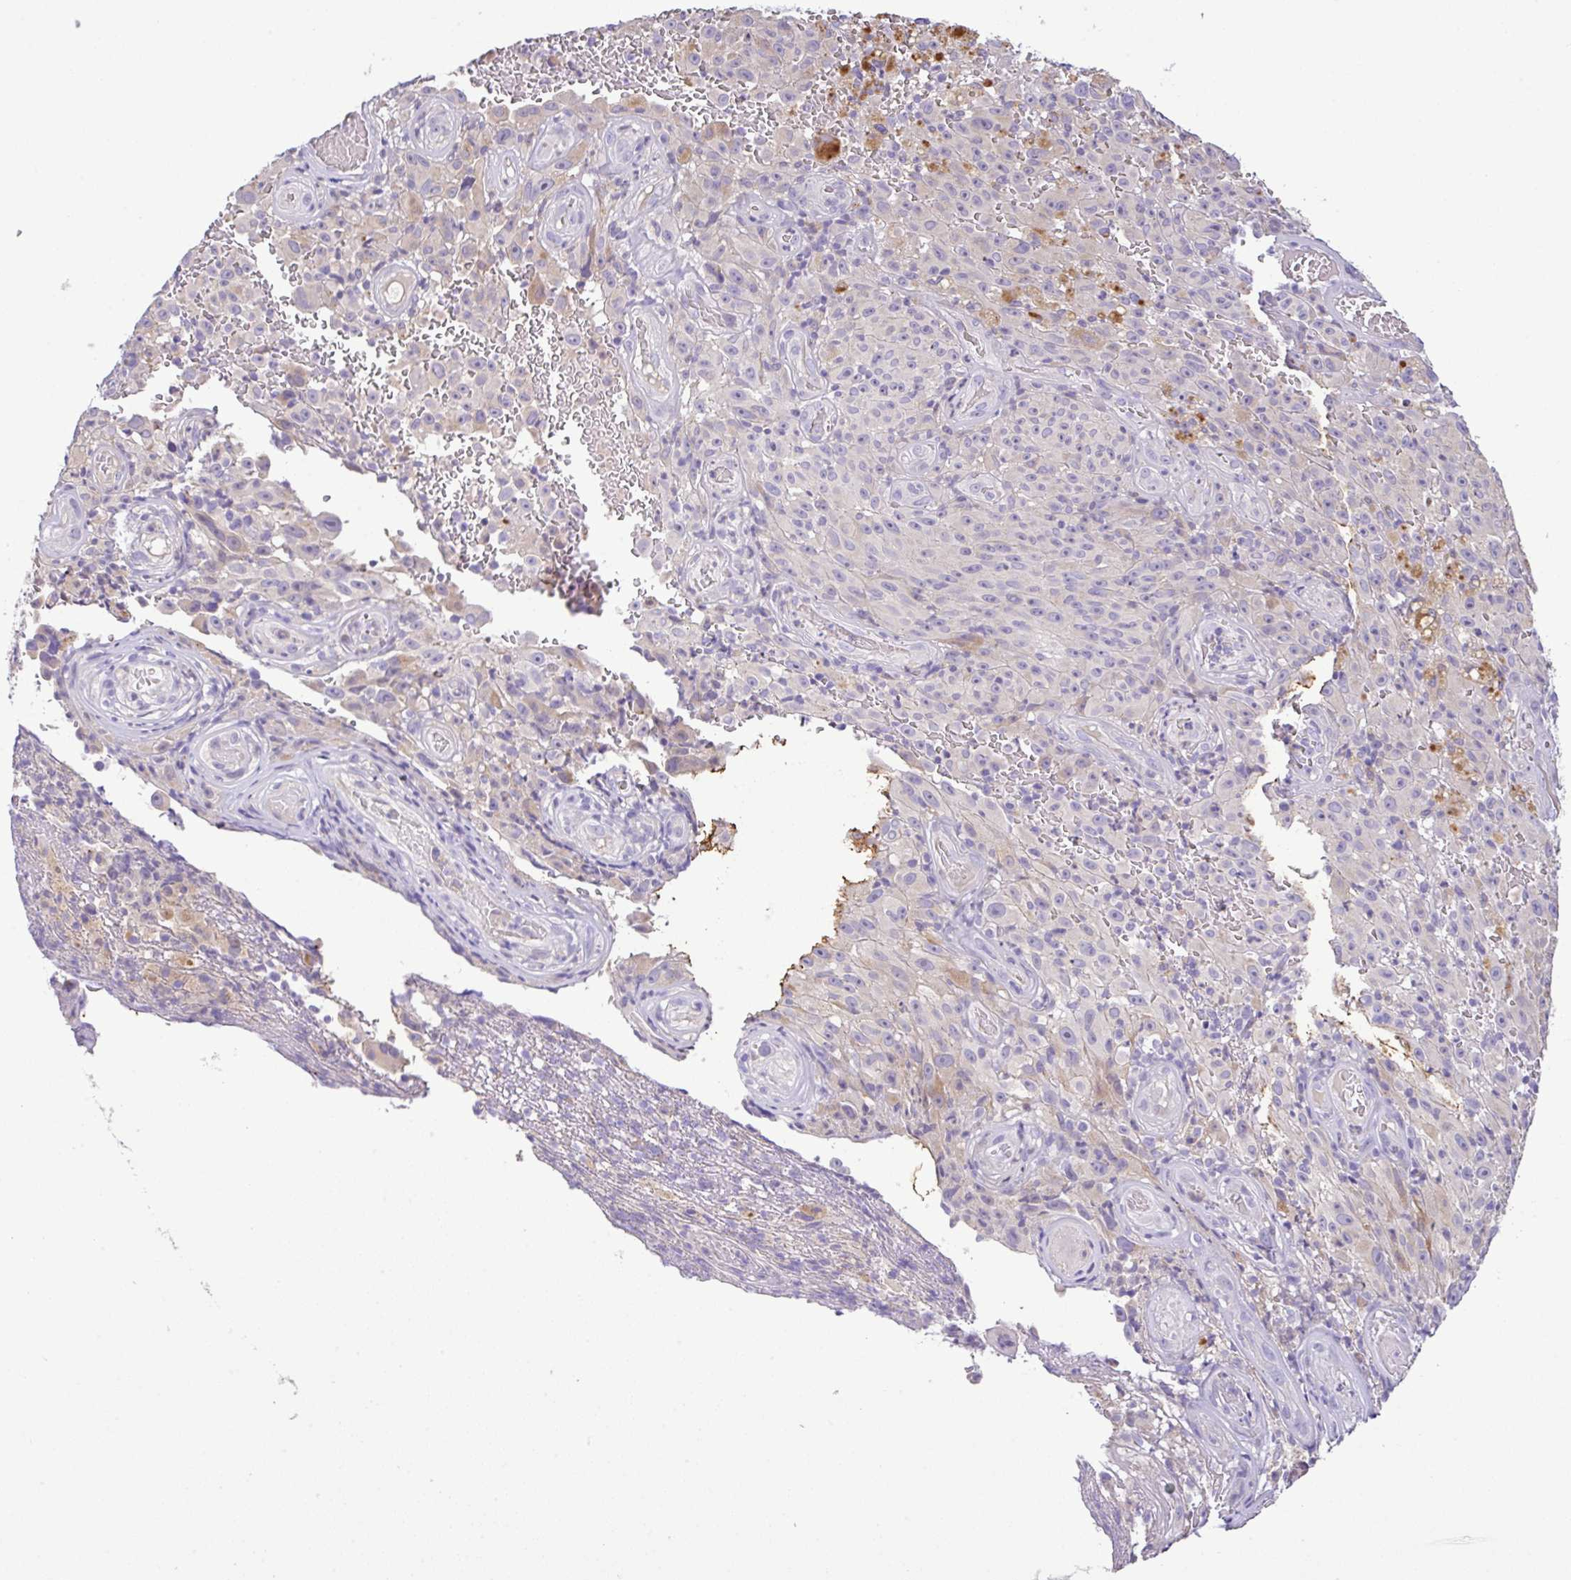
{"staining": {"intensity": "negative", "quantity": "none", "location": "none"}, "tissue": "melanoma", "cell_type": "Tumor cells", "image_type": "cancer", "snomed": [{"axis": "morphology", "description": "Malignant melanoma, NOS"}, {"axis": "topography", "description": "Skin"}], "caption": "Tumor cells are negative for brown protein staining in melanoma. (Brightfield microscopy of DAB immunohistochemistry at high magnification).", "gene": "EPN3", "patient": {"sex": "female", "age": 82}}